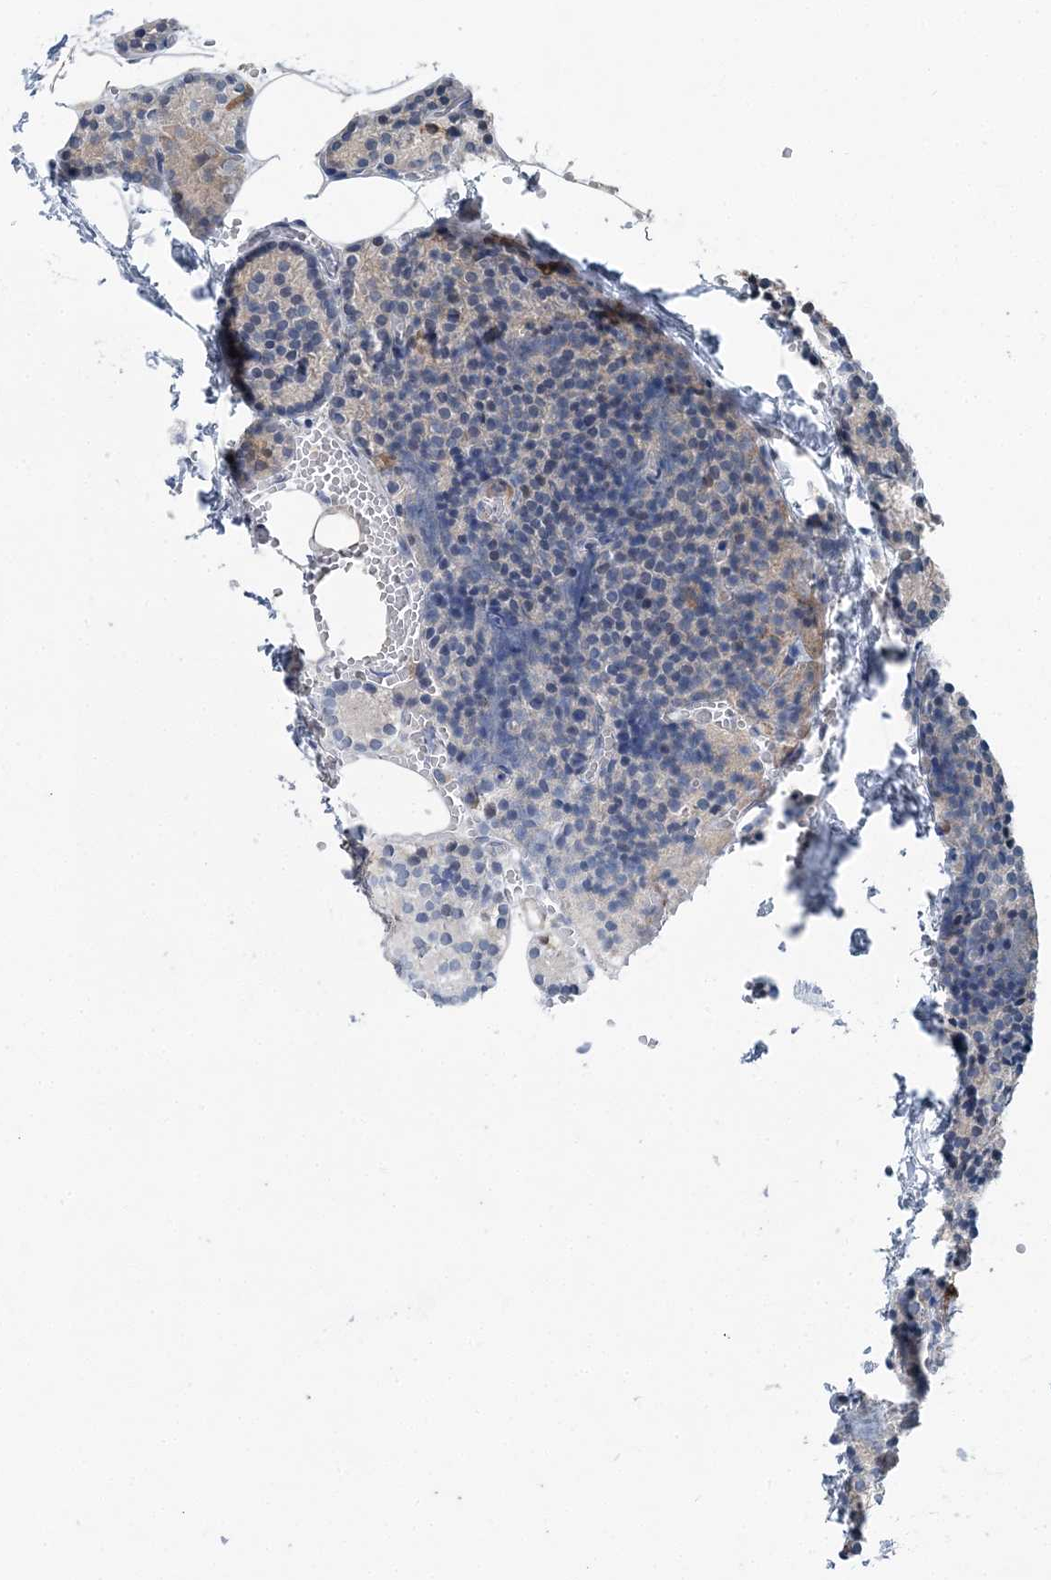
{"staining": {"intensity": "negative", "quantity": "none", "location": "none"}, "tissue": "parathyroid gland", "cell_type": "Glandular cells", "image_type": "normal", "snomed": [{"axis": "morphology", "description": "Normal tissue, NOS"}, {"axis": "topography", "description": "Parathyroid gland"}], "caption": "Immunohistochemistry micrograph of normal parathyroid gland: parathyroid gland stained with DAB (3,3'-diaminobenzidine) displays no significant protein positivity in glandular cells. (Immunohistochemistry (ihc), brightfield microscopy, high magnification).", "gene": "SPOPL", "patient": {"sex": "male", "age": 58}}